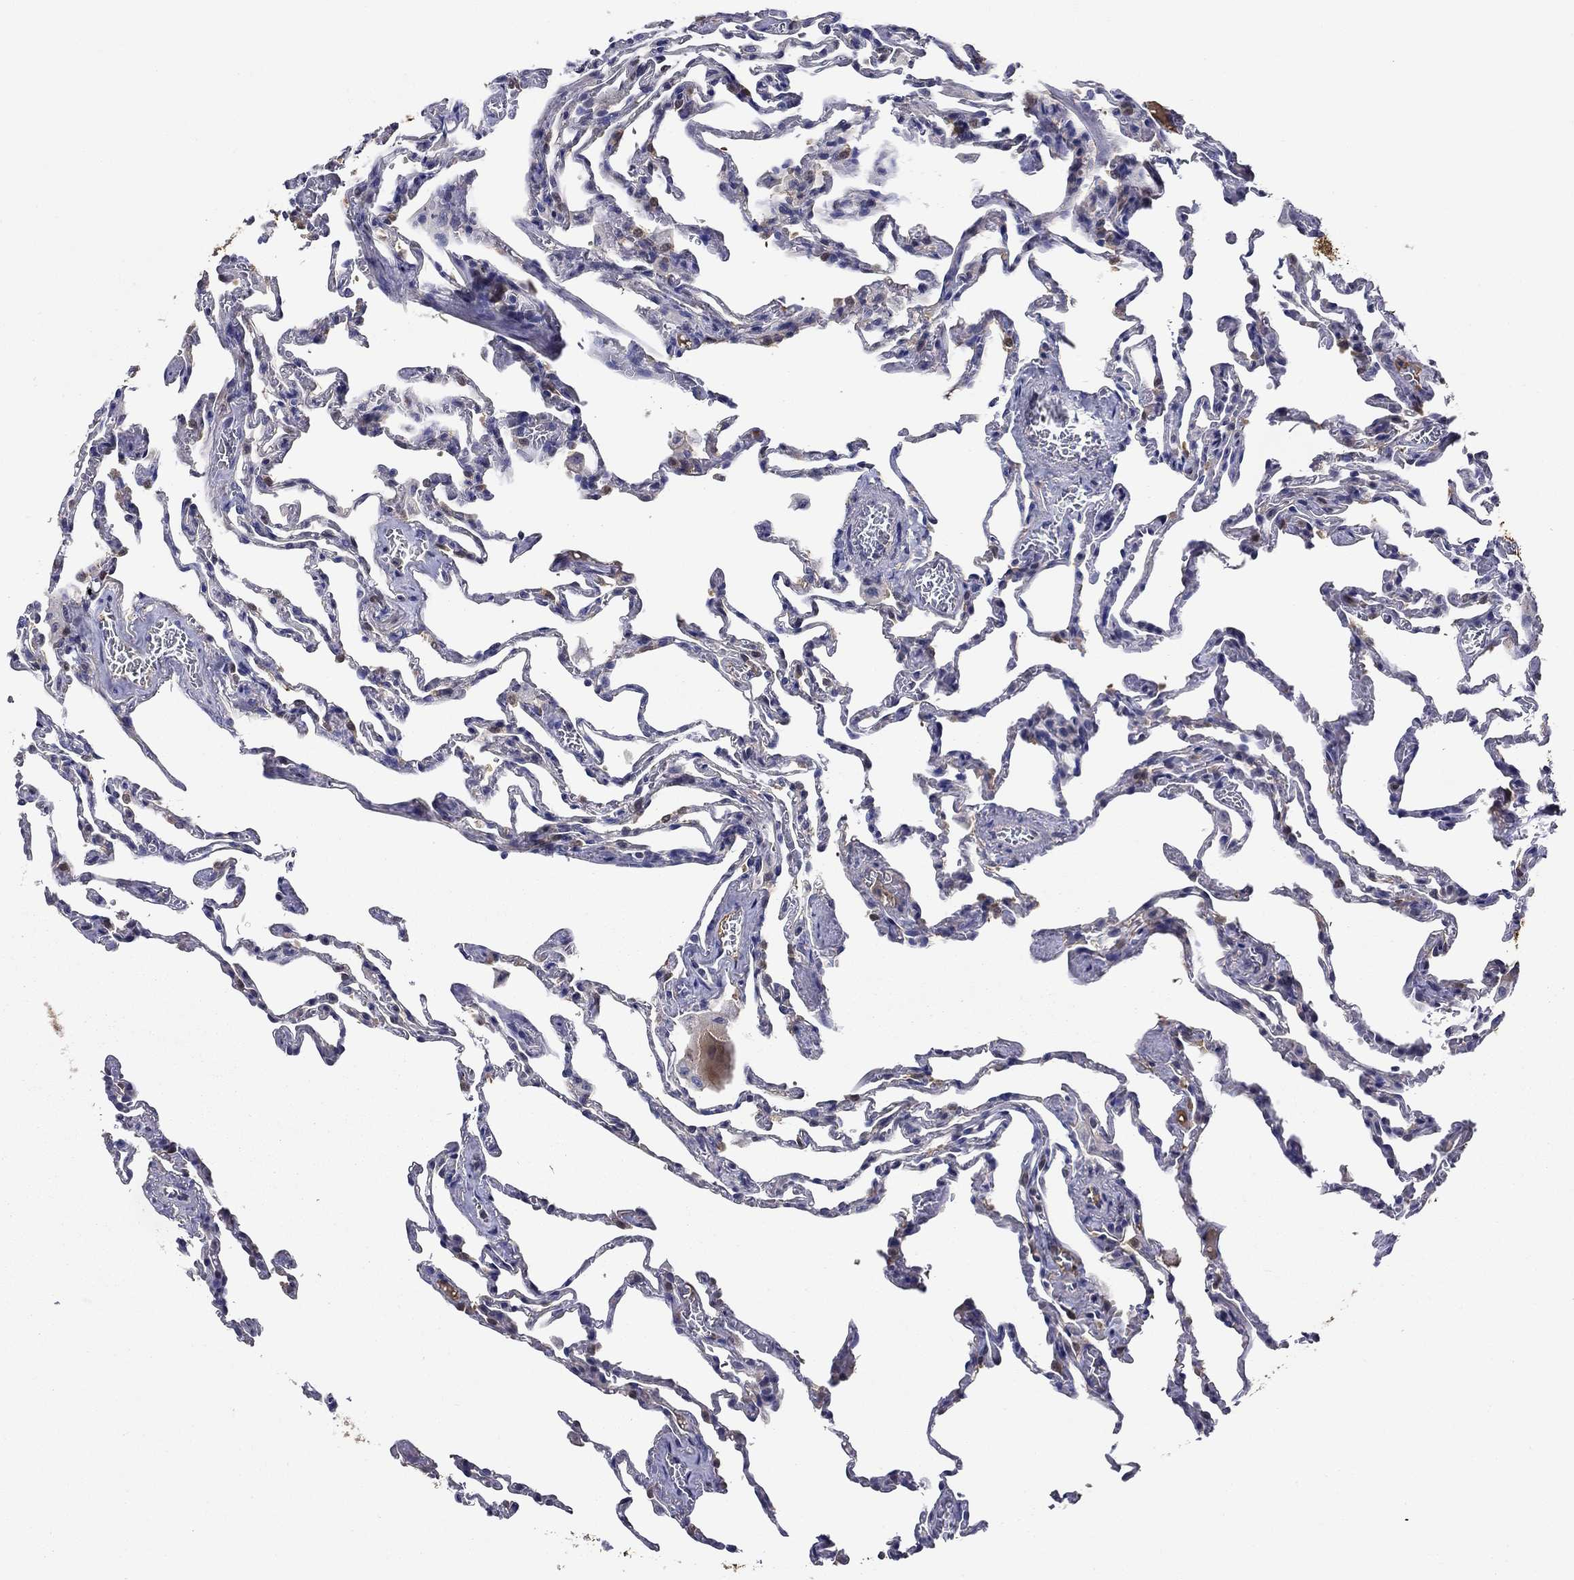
{"staining": {"intensity": "negative", "quantity": "none", "location": "none"}, "tissue": "lung", "cell_type": "Alveolar cells", "image_type": "normal", "snomed": [{"axis": "morphology", "description": "Normal tissue, NOS"}, {"axis": "topography", "description": "Lung"}], "caption": "Immunohistochemistry of normal lung displays no expression in alveolar cells. (IHC, brightfield microscopy, high magnification).", "gene": "DDTL", "patient": {"sex": "female", "age": 43}}